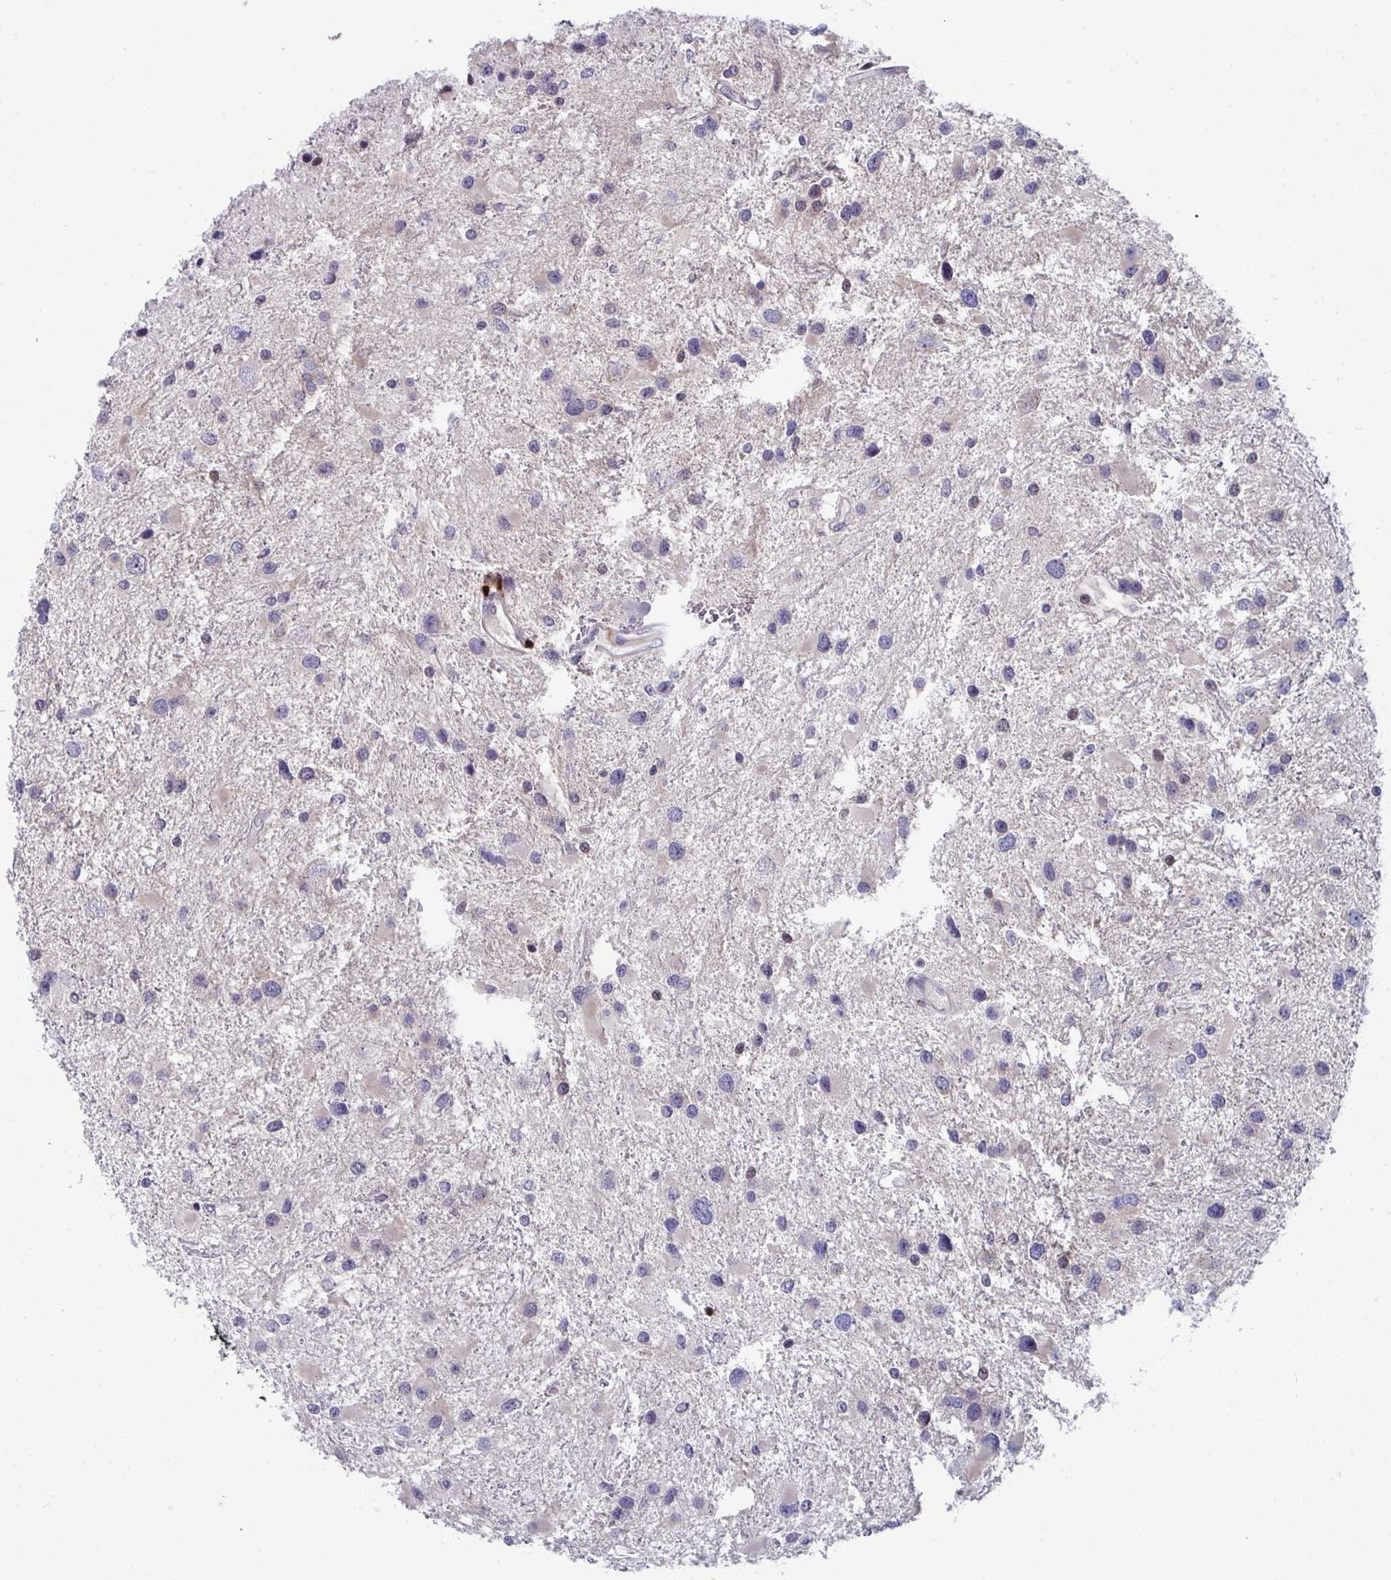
{"staining": {"intensity": "negative", "quantity": "none", "location": "none"}, "tissue": "glioma", "cell_type": "Tumor cells", "image_type": "cancer", "snomed": [{"axis": "morphology", "description": "Glioma, malignant, Low grade"}, {"axis": "topography", "description": "Brain"}], "caption": "This histopathology image is of malignant glioma (low-grade) stained with IHC to label a protein in brown with the nuclei are counter-stained blue. There is no positivity in tumor cells. (Immunohistochemistry, brightfield microscopy, high magnification).", "gene": "AOC2", "patient": {"sex": "female", "age": 32}}